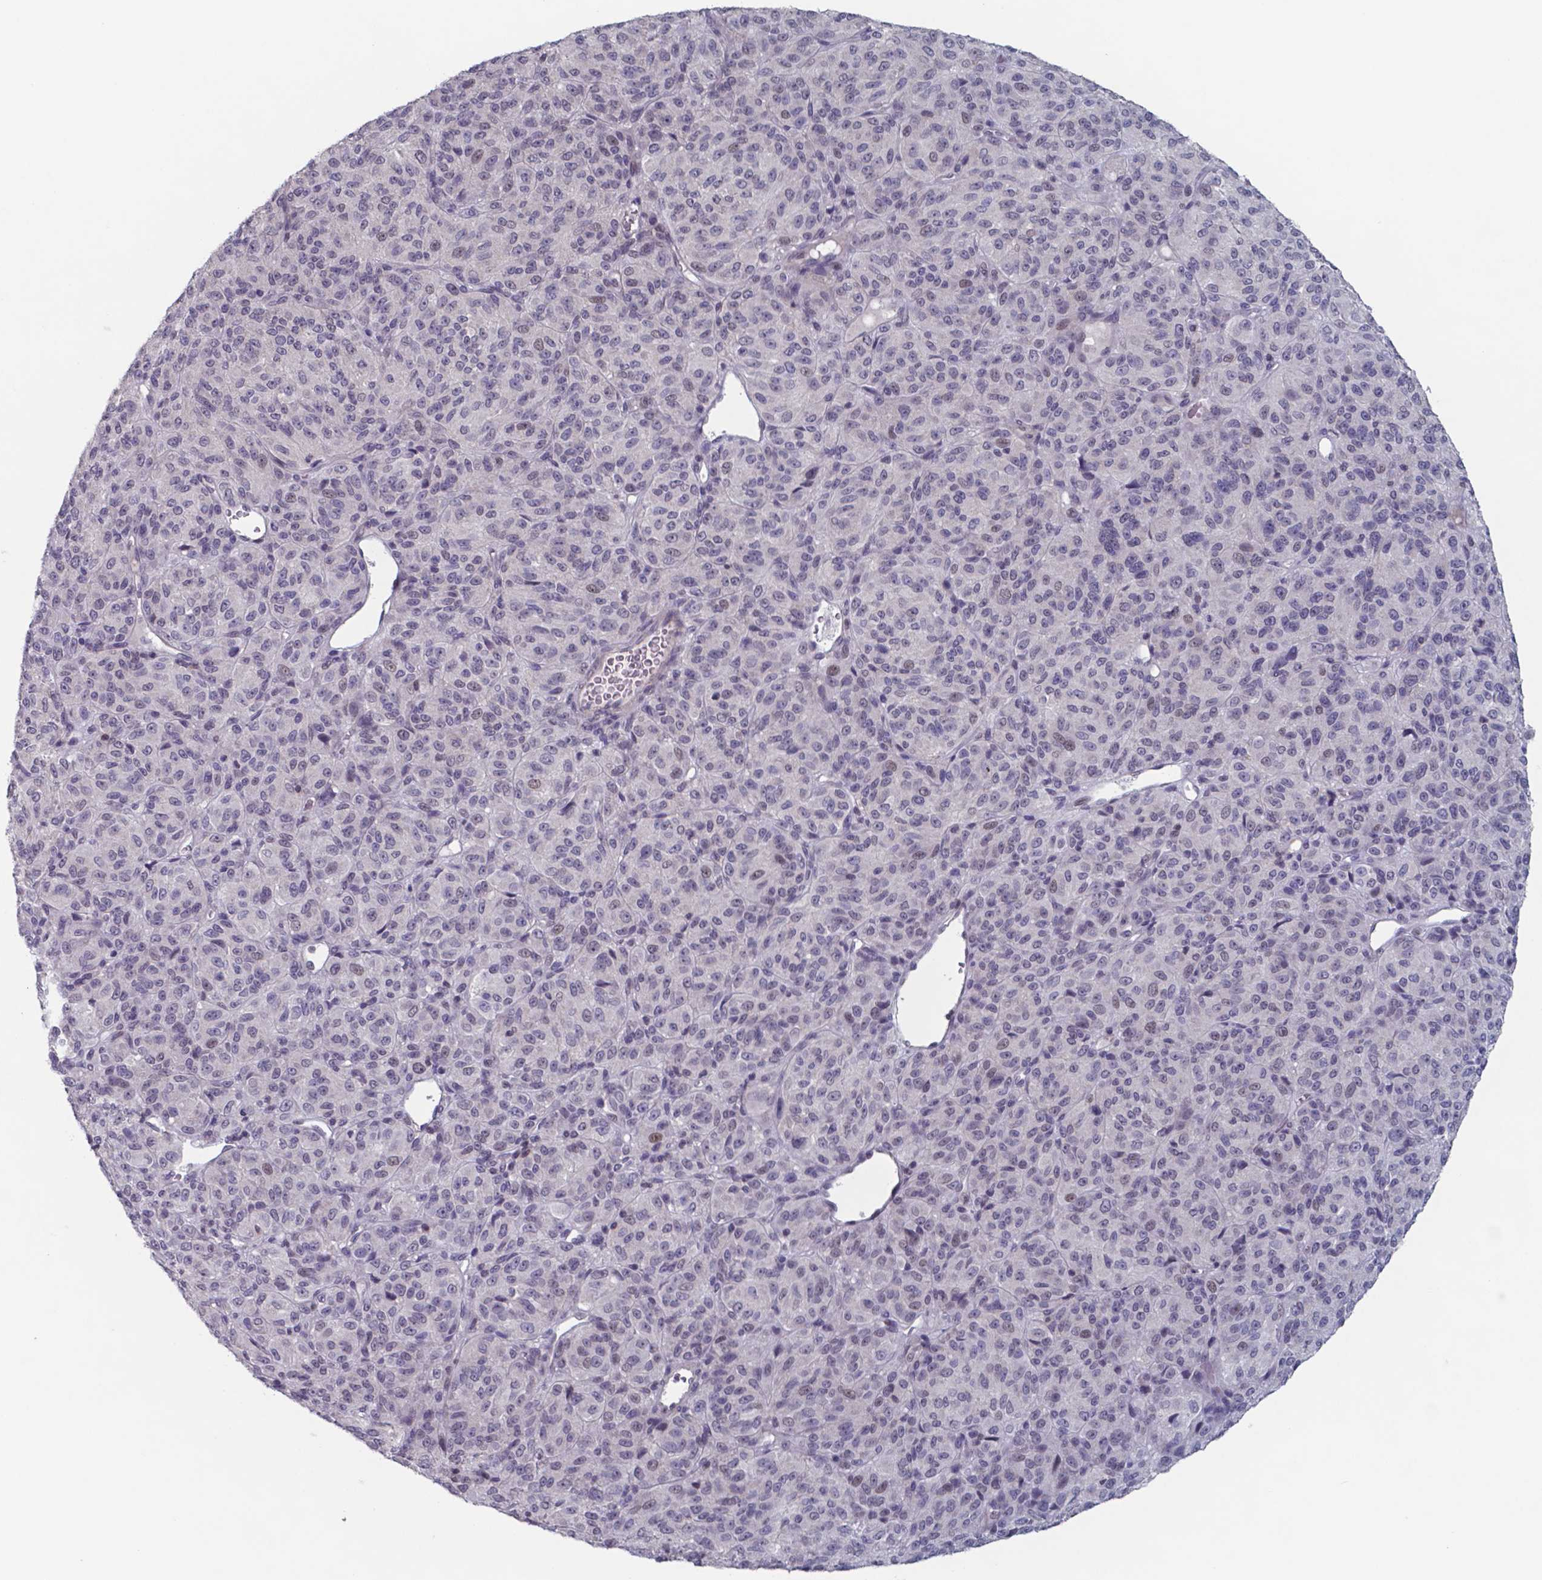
{"staining": {"intensity": "moderate", "quantity": "<25%", "location": "nuclear"}, "tissue": "melanoma", "cell_type": "Tumor cells", "image_type": "cancer", "snomed": [{"axis": "morphology", "description": "Malignant melanoma, Metastatic site"}, {"axis": "topography", "description": "Brain"}], "caption": "The immunohistochemical stain labels moderate nuclear positivity in tumor cells of melanoma tissue. The staining was performed using DAB, with brown indicating positive protein expression. Nuclei are stained blue with hematoxylin.", "gene": "TDP2", "patient": {"sex": "female", "age": 56}}